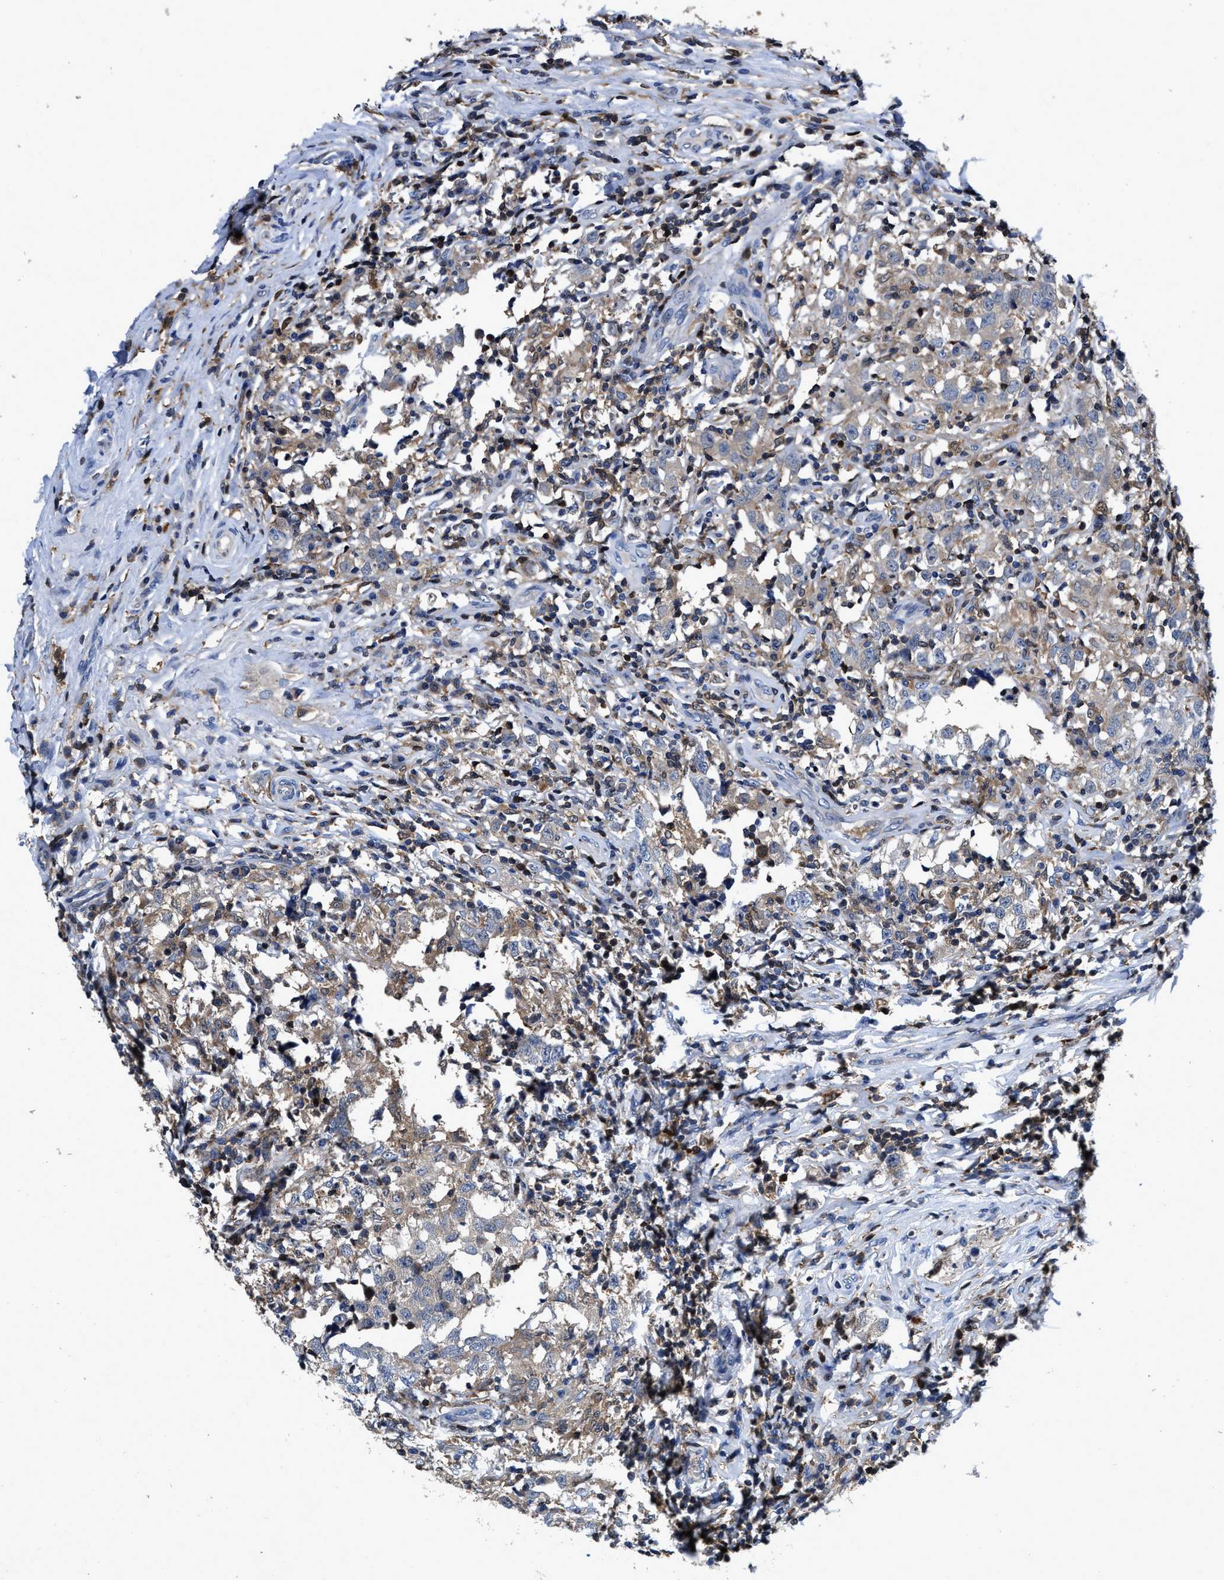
{"staining": {"intensity": "negative", "quantity": "none", "location": "none"}, "tissue": "testis cancer", "cell_type": "Tumor cells", "image_type": "cancer", "snomed": [{"axis": "morphology", "description": "Carcinoma, Embryonal, NOS"}, {"axis": "topography", "description": "Testis"}], "caption": "Immunohistochemistry (IHC) image of testis cancer (embryonal carcinoma) stained for a protein (brown), which displays no expression in tumor cells. (DAB (3,3'-diaminobenzidine) IHC, high magnification).", "gene": "RGS10", "patient": {"sex": "male", "age": 21}}